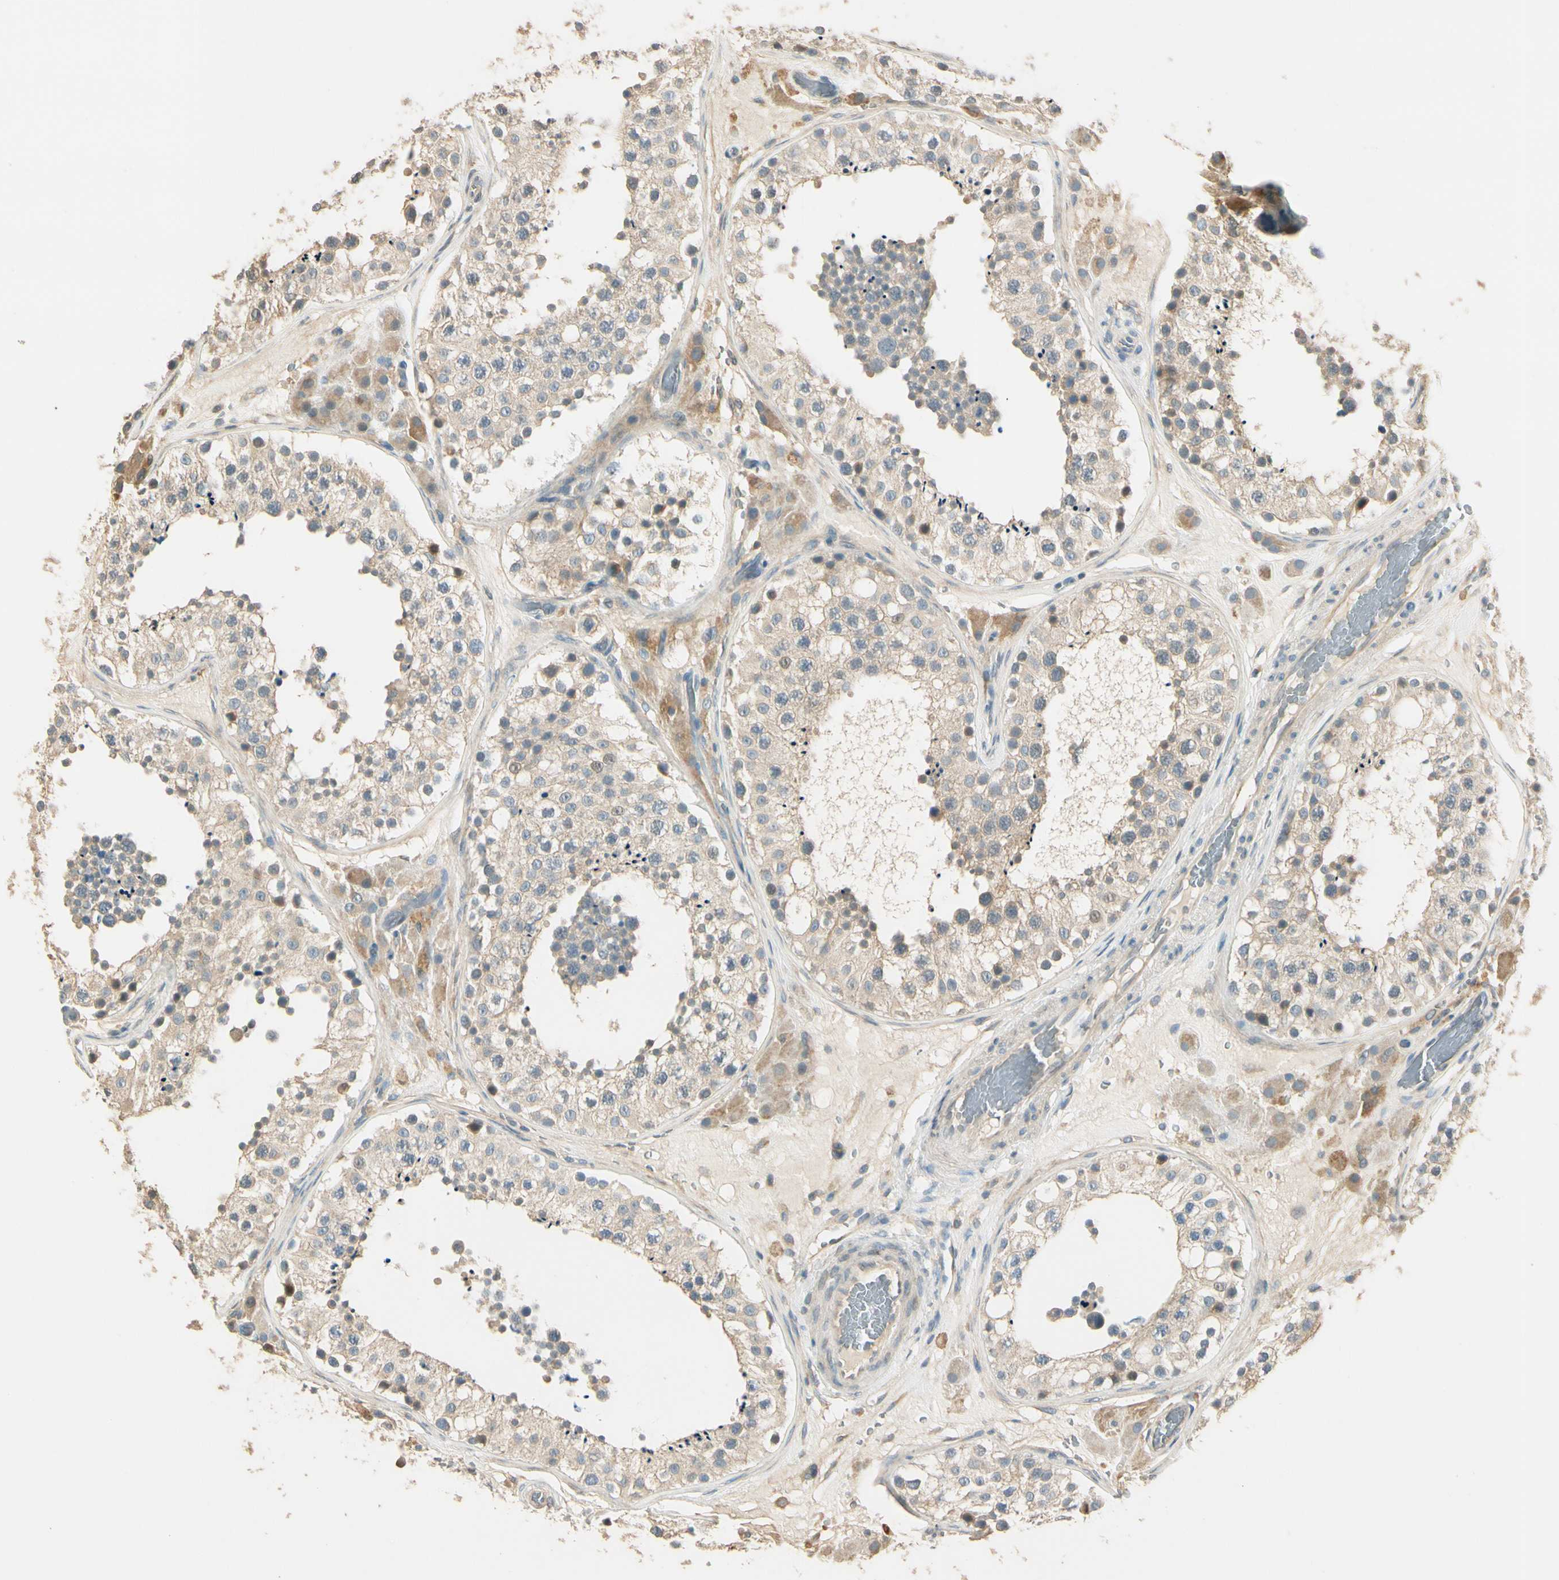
{"staining": {"intensity": "weak", "quantity": ">75%", "location": "cytoplasmic/membranous"}, "tissue": "testis", "cell_type": "Cells in seminiferous ducts", "image_type": "normal", "snomed": [{"axis": "morphology", "description": "Normal tissue, NOS"}, {"axis": "topography", "description": "Testis"}], "caption": "Benign testis demonstrates weak cytoplasmic/membranous staining in about >75% of cells in seminiferous ducts.", "gene": "PLXNA1", "patient": {"sex": "male", "age": 26}}